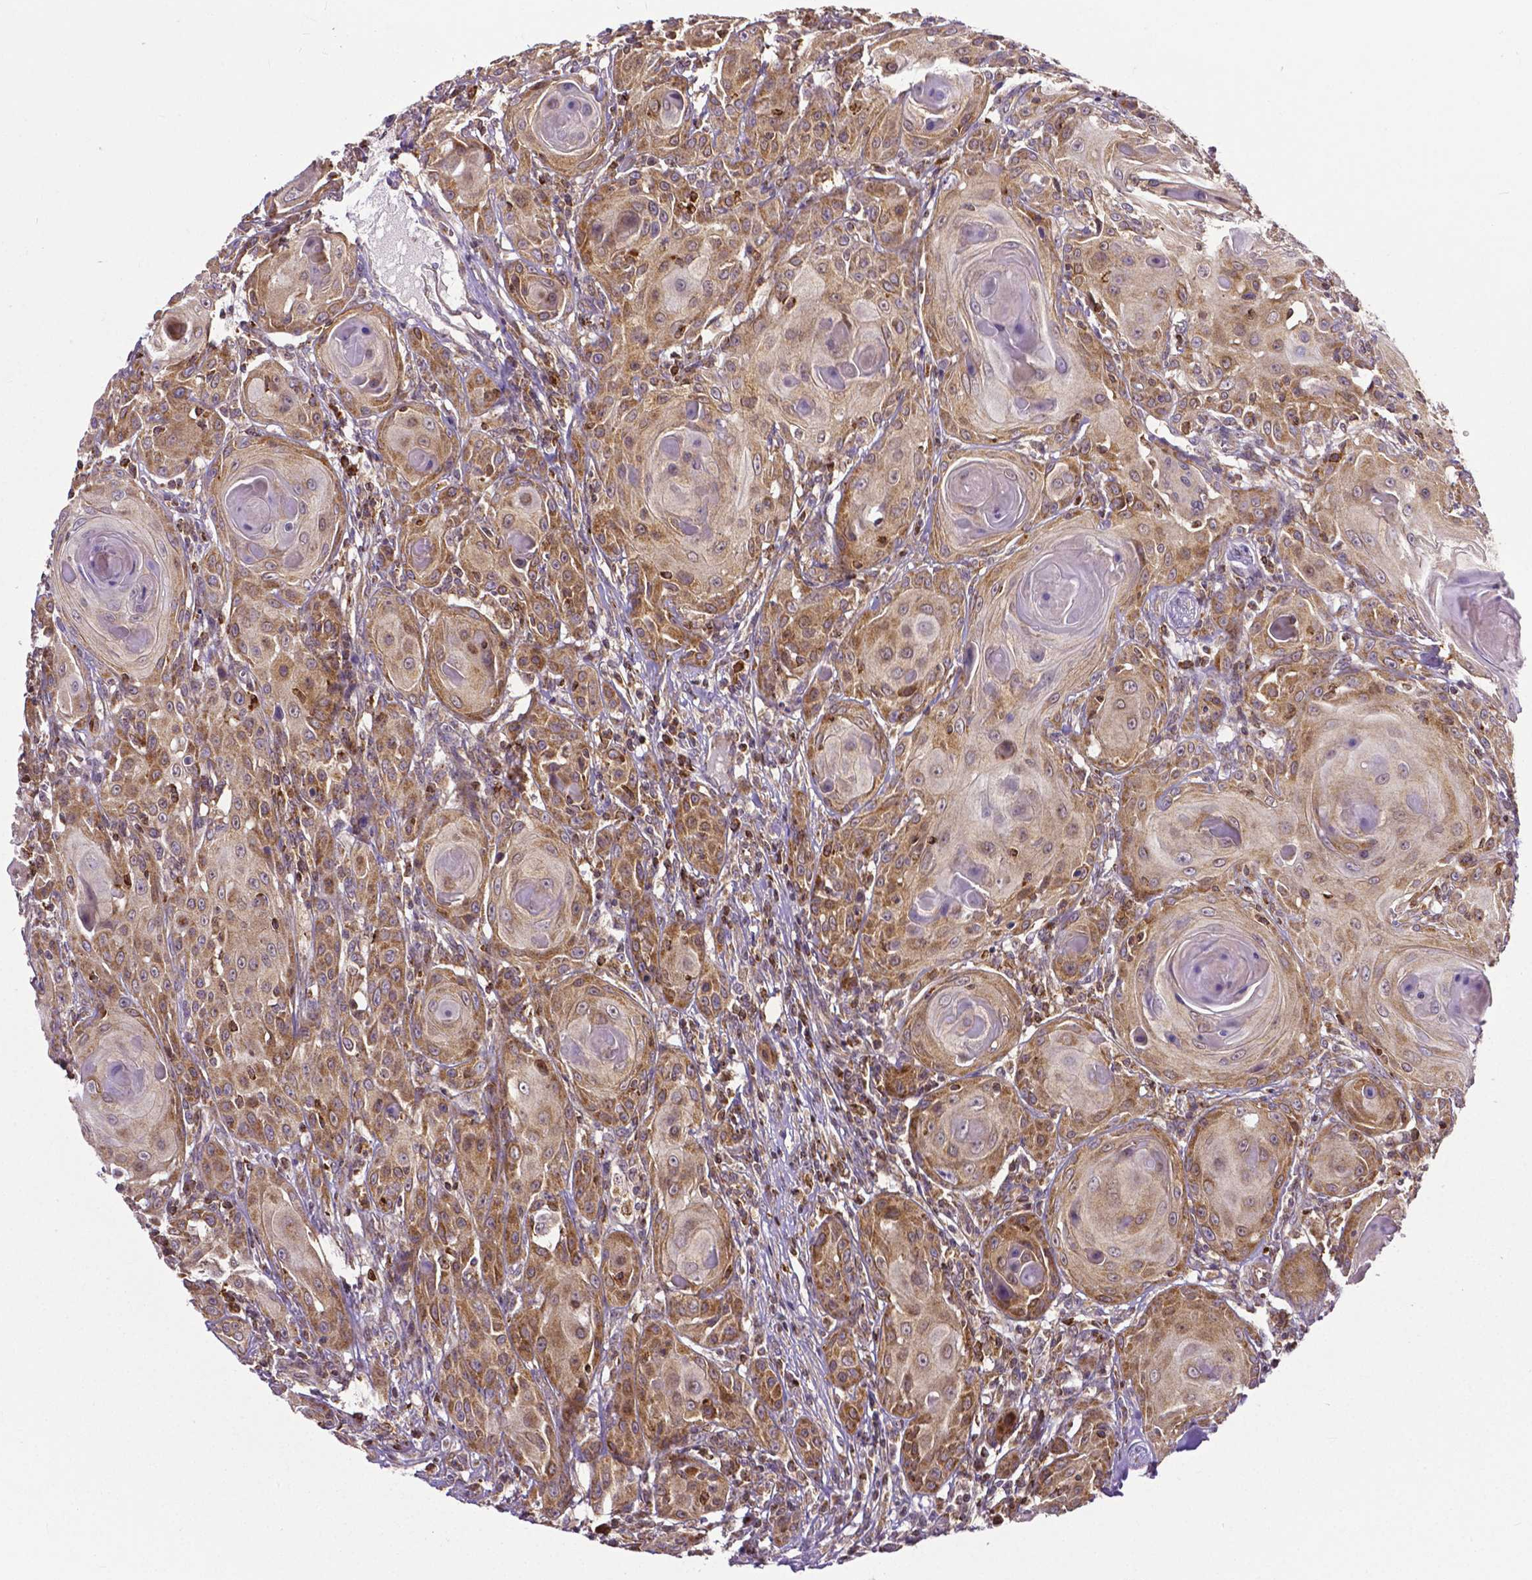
{"staining": {"intensity": "moderate", "quantity": ">75%", "location": "cytoplasmic/membranous"}, "tissue": "head and neck cancer", "cell_type": "Tumor cells", "image_type": "cancer", "snomed": [{"axis": "morphology", "description": "Squamous cell carcinoma, NOS"}, {"axis": "topography", "description": "Head-Neck"}], "caption": "Human head and neck cancer (squamous cell carcinoma) stained with a brown dye displays moderate cytoplasmic/membranous positive staining in about >75% of tumor cells.", "gene": "MCL1", "patient": {"sex": "female", "age": 80}}